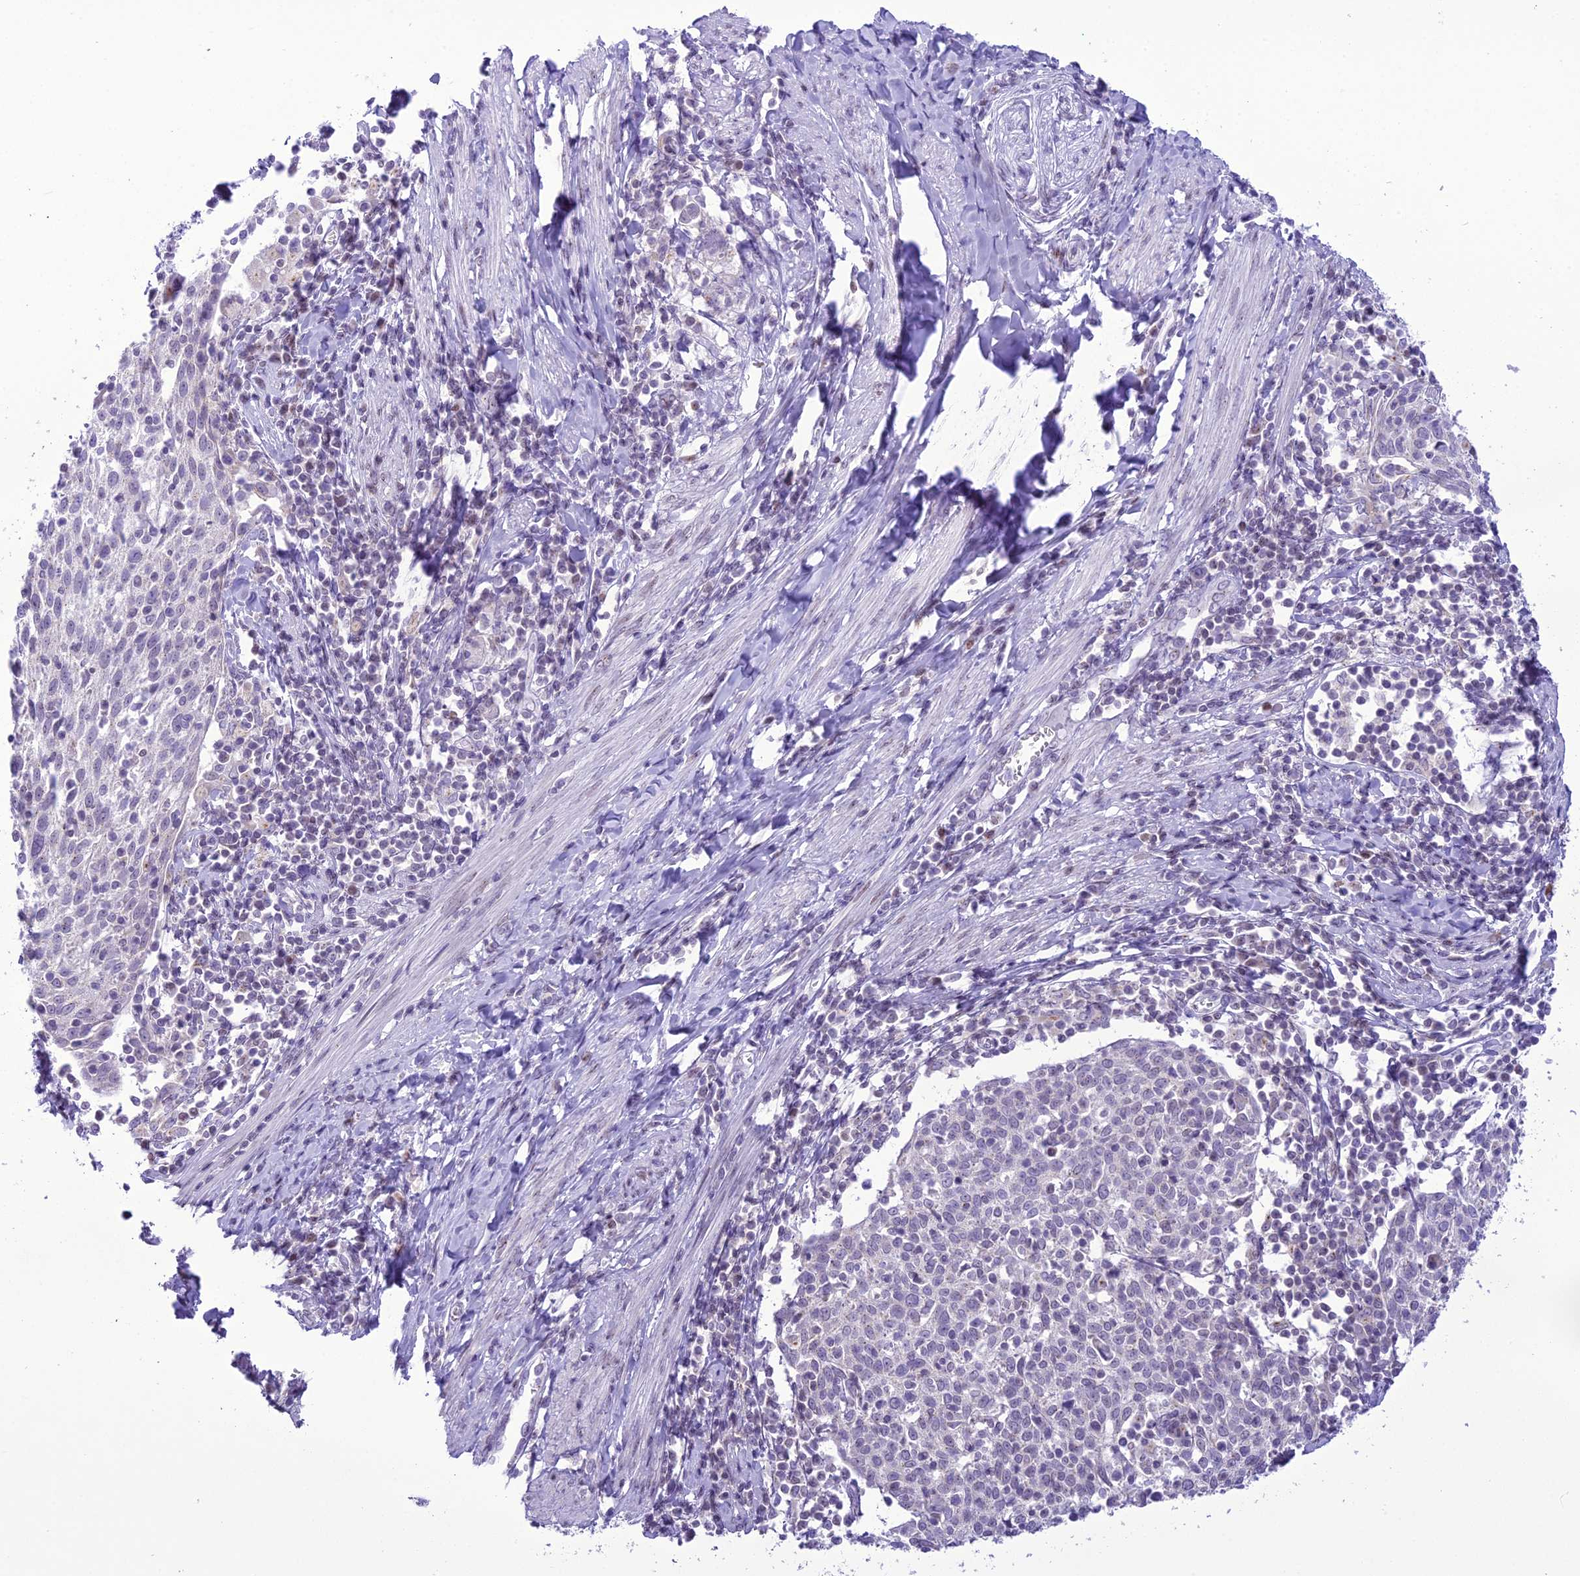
{"staining": {"intensity": "negative", "quantity": "none", "location": "none"}, "tissue": "cervical cancer", "cell_type": "Tumor cells", "image_type": "cancer", "snomed": [{"axis": "morphology", "description": "Squamous cell carcinoma, NOS"}, {"axis": "topography", "description": "Cervix"}], "caption": "Photomicrograph shows no significant protein positivity in tumor cells of cervical cancer.", "gene": "B9D2", "patient": {"sex": "female", "age": 52}}